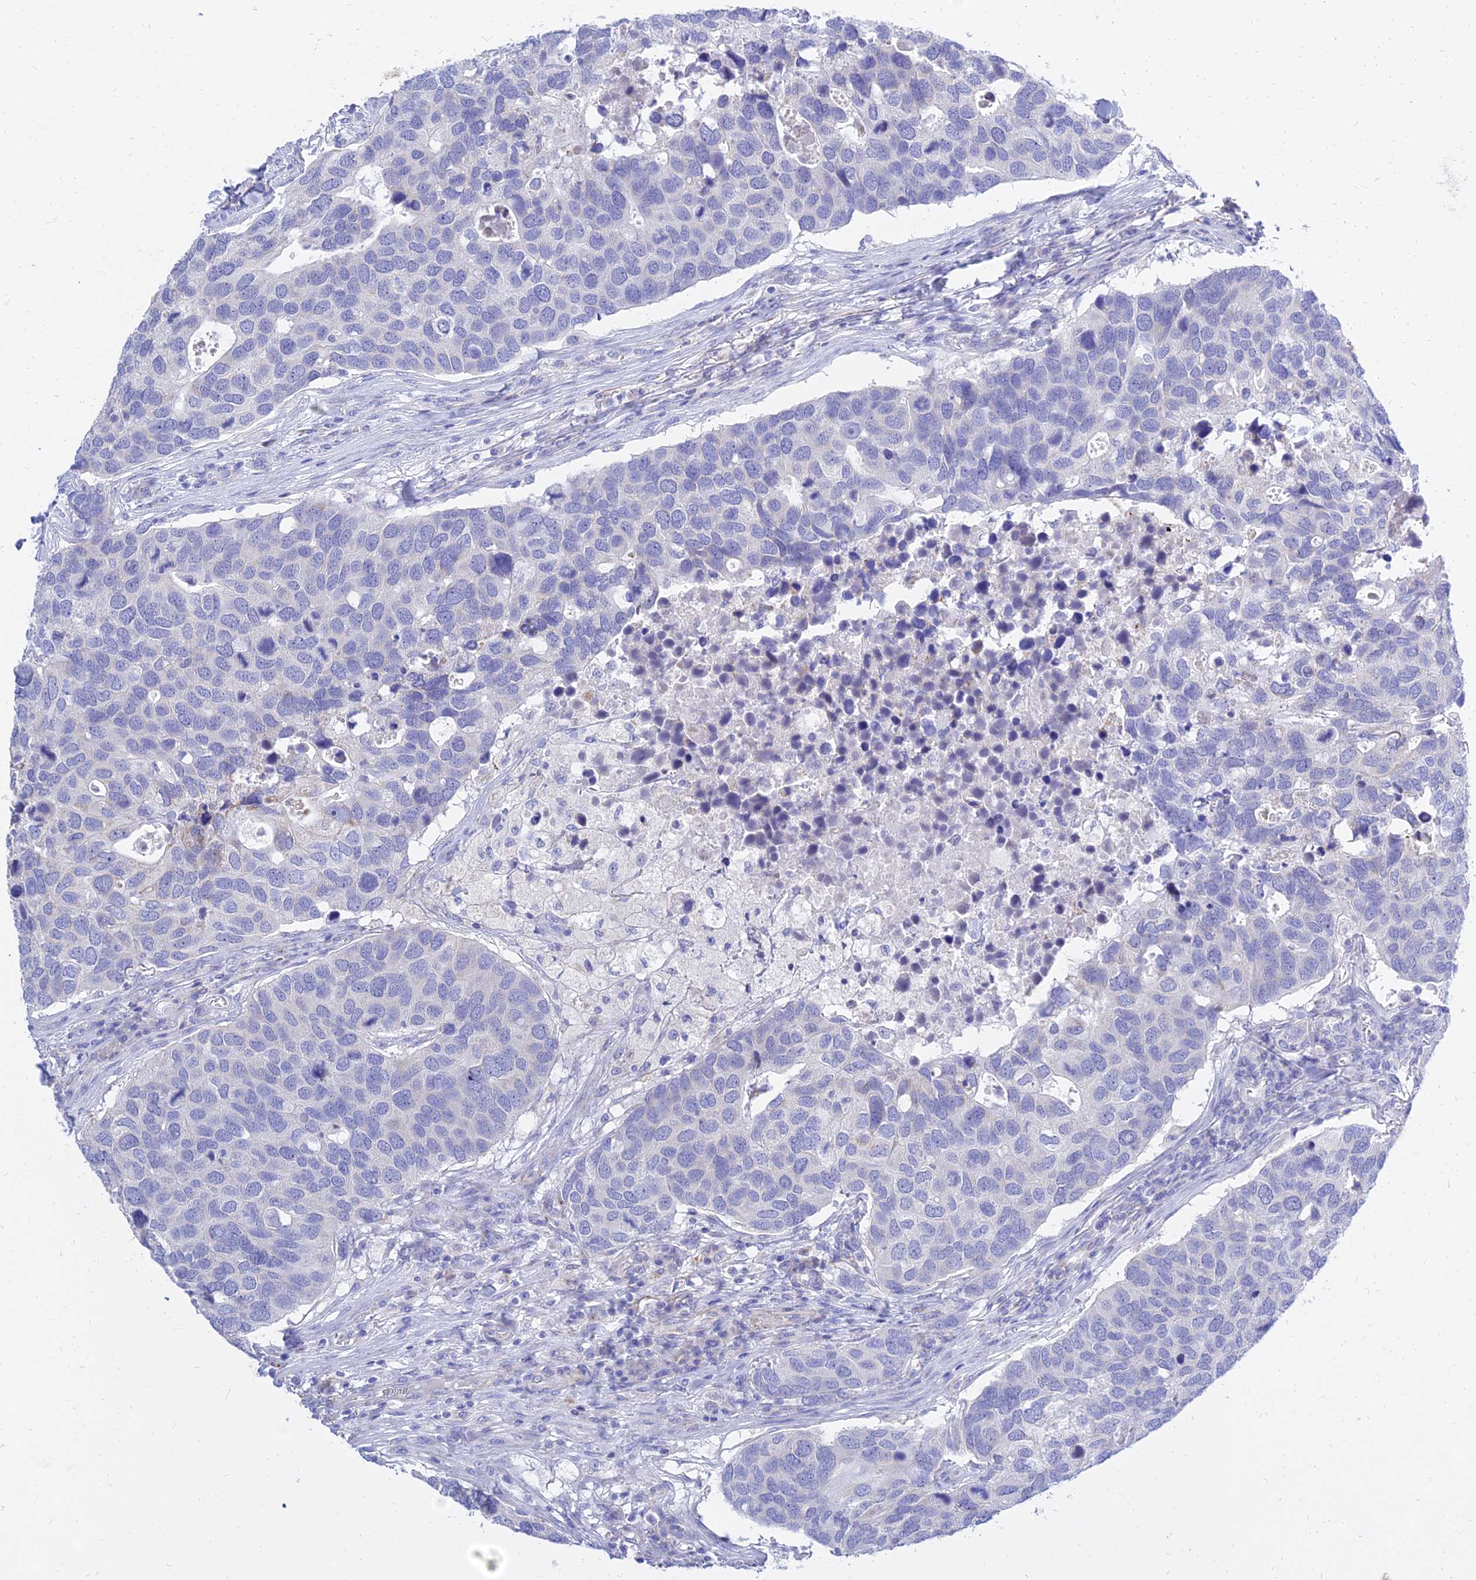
{"staining": {"intensity": "negative", "quantity": "none", "location": "none"}, "tissue": "breast cancer", "cell_type": "Tumor cells", "image_type": "cancer", "snomed": [{"axis": "morphology", "description": "Duct carcinoma"}, {"axis": "topography", "description": "Breast"}], "caption": "Immunohistochemical staining of human breast cancer exhibits no significant positivity in tumor cells.", "gene": "PKN3", "patient": {"sex": "female", "age": 83}}